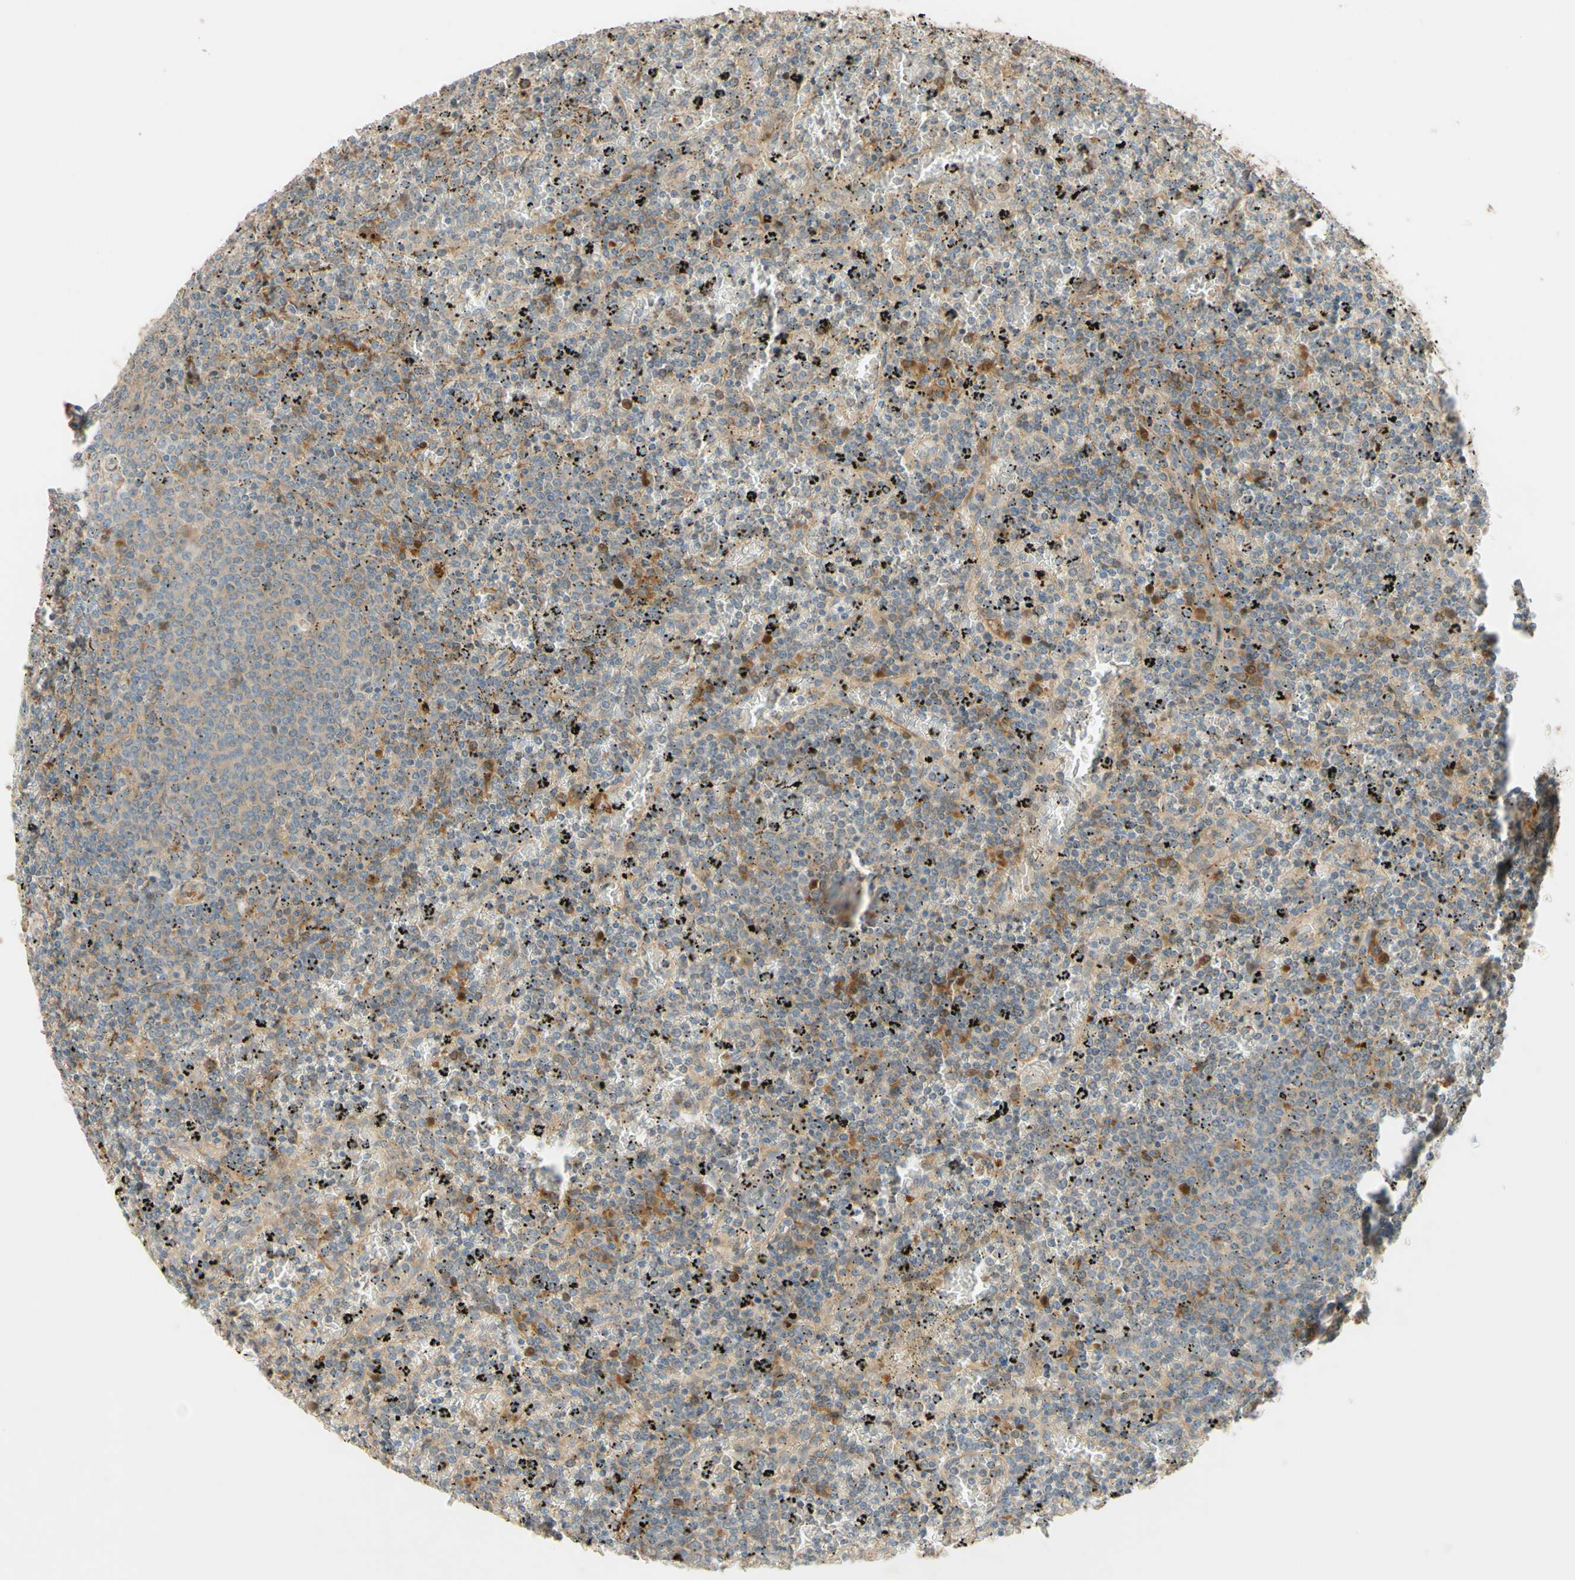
{"staining": {"intensity": "weak", "quantity": "25%-75%", "location": "cytoplasmic/membranous"}, "tissue": "lymphoma", "cell_type": "Tumor cells", "image_type": "cancer", "snomed": [{"axis": "morphology", "description": "Malignant lymphoma, non-Hodgkin's type, Low grade"}, {"axis": "topography", "description": "Spleen"}], "caption": "IHC (DAB (3,3'-diaminobenzidine)) staining of lymphoma demonstrates weak cytoplasmic/membranous protein expression in approximately 25%-75% of tumor cells.", "gene": "ADAM17", "patient": {"sex": "female", "age": 77}}